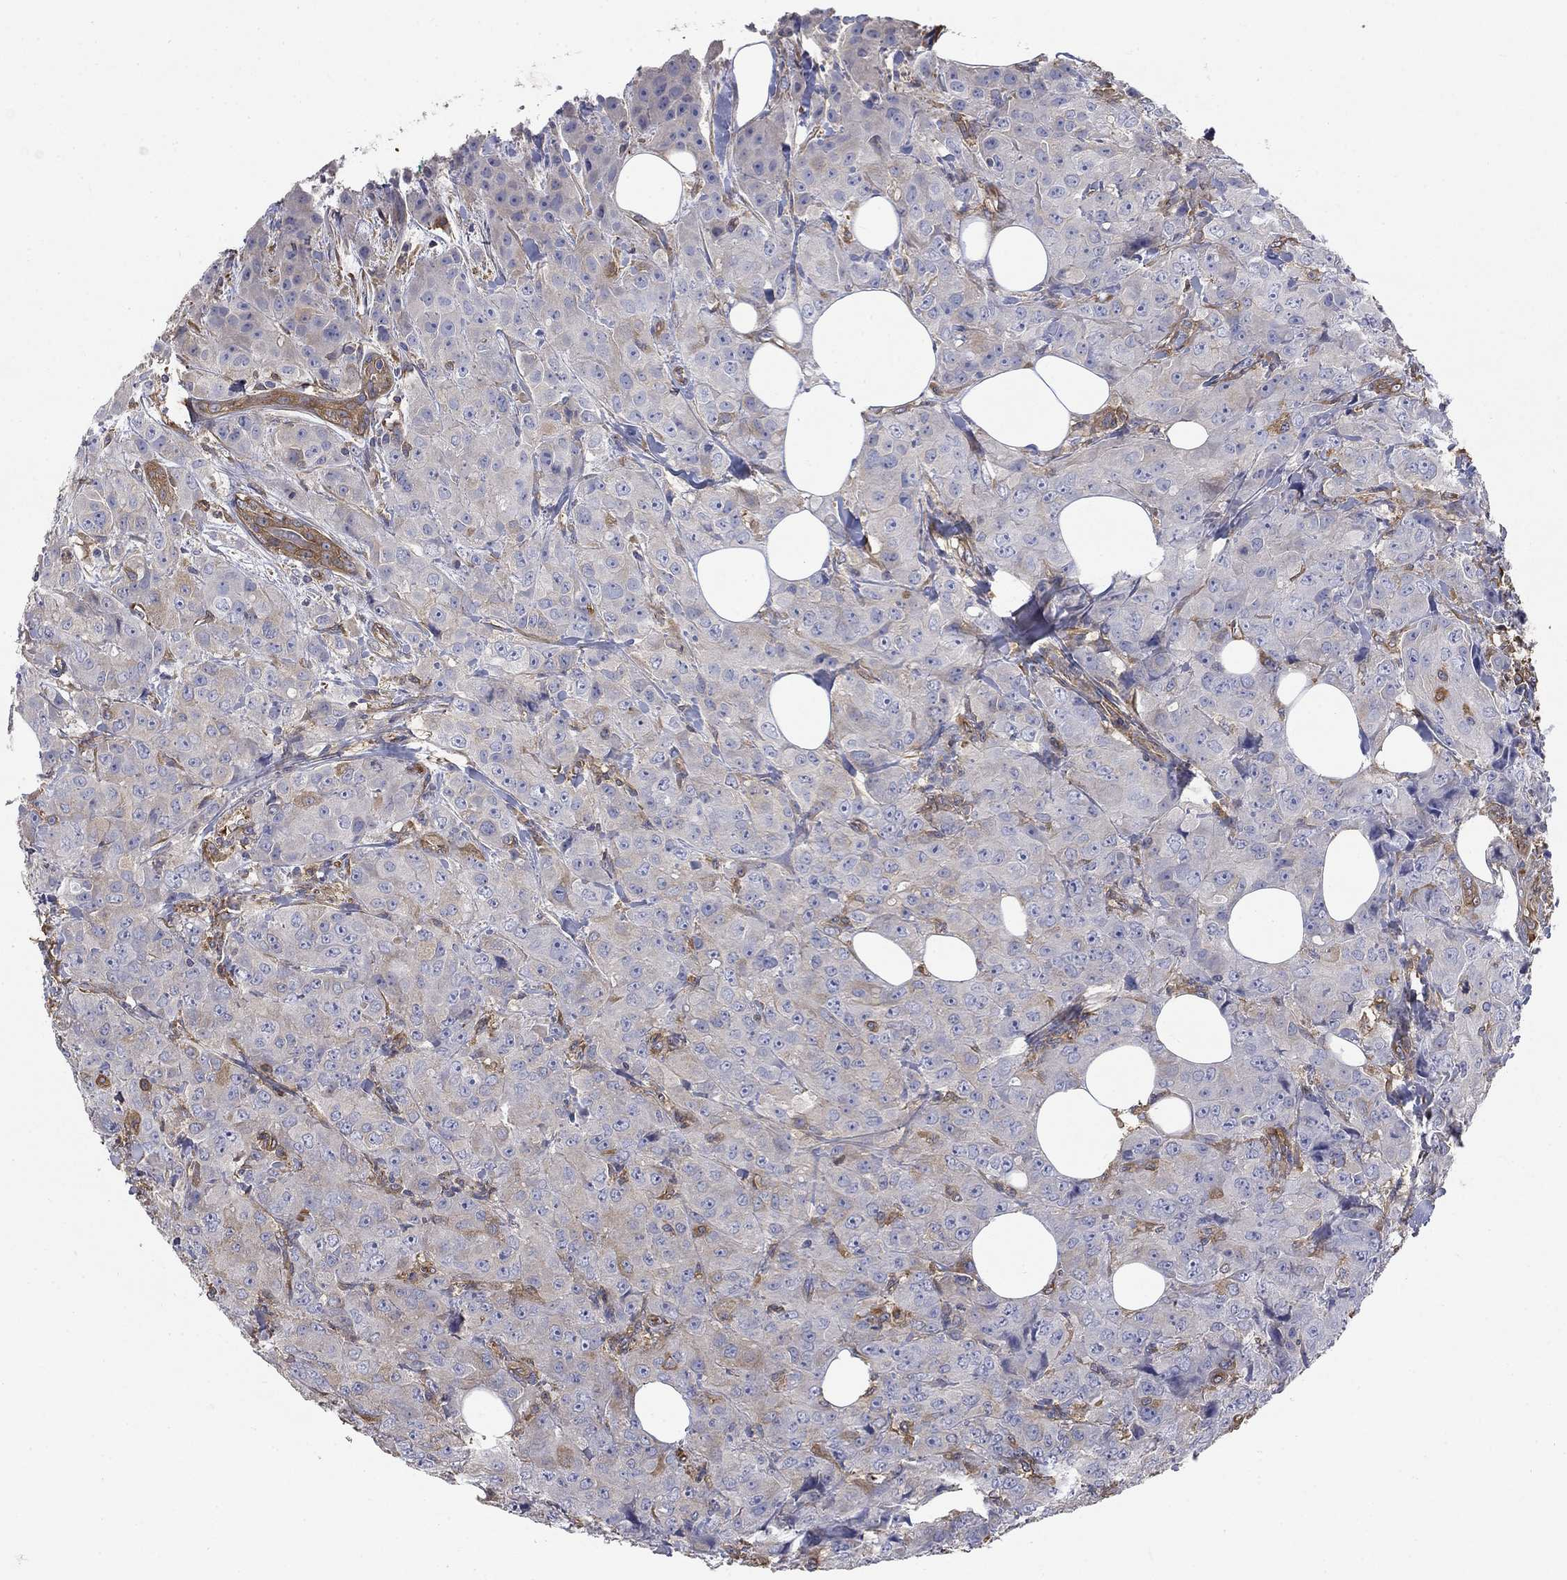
{"staining": {"intensity": "weak", "quantity": "<25%", "location": "cytoplasmic/membranous"}, "tissue": "breast cancer", "cell_type": "Tumor cells", "image_type": "cancer", "snomed": [{"axis": "morphology", "description": "Duct carcinoma"}, {"axis": "topography", "description": "Breast"}], "caption": "This is an immunohistochemistry (IHC) micrograph of breast cancer (intraductal carcinoma). There is no positivity in tumor cells.", "gene": "DPYSL2", "patient": {"sex": "female", "age": 43}}